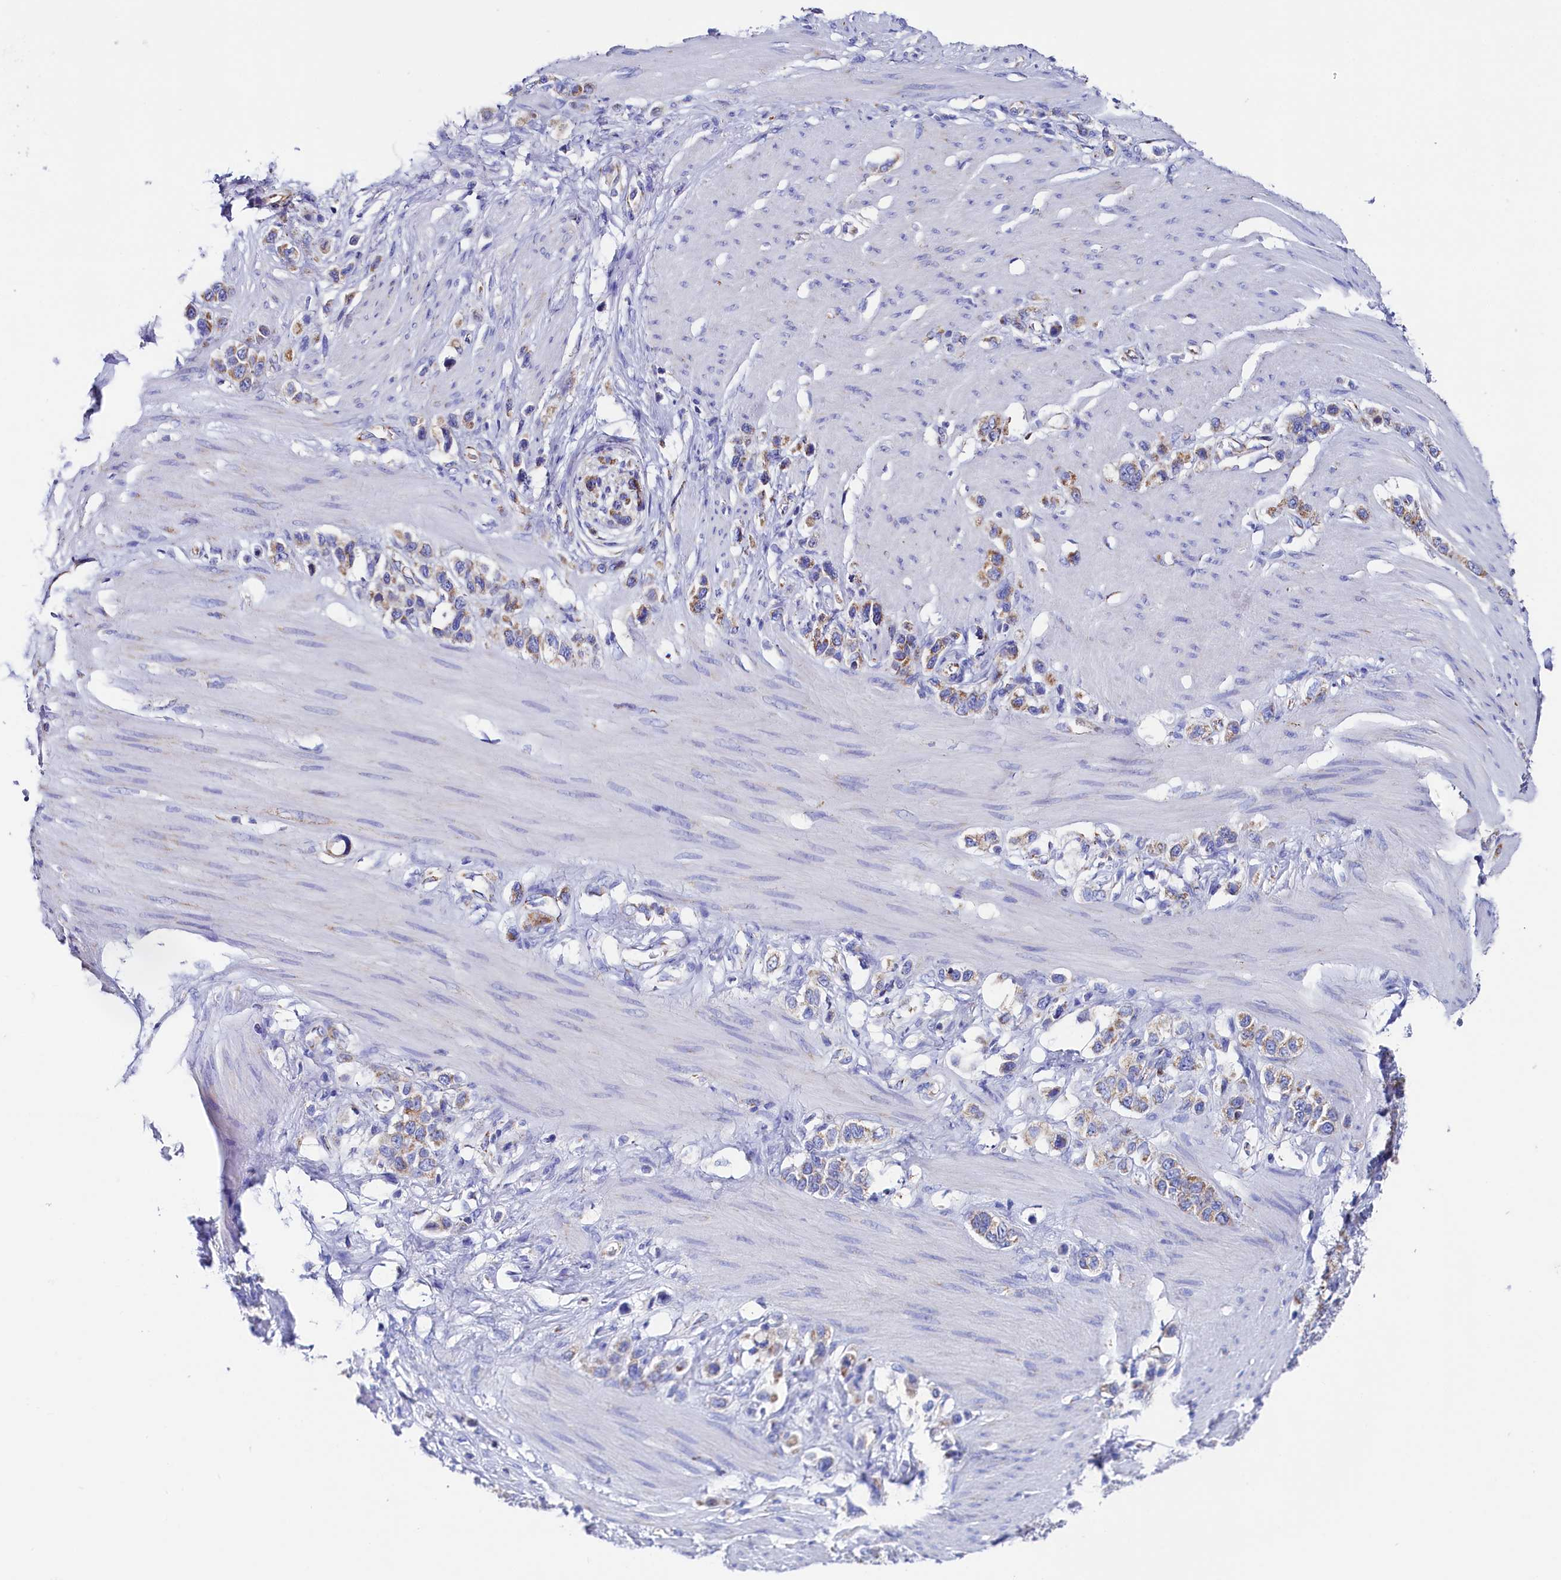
{"staining": {"intensity": "weak", "quantity": "<25%", "location": "cytoplasmic/membranous"}, "tissue": "stomach cancer", "cell_type": "Tumor cells", "image_type": "cancer", "snomed": [{"axis": "morphology", "description": "Adenocarcinoma, NOS"}, {"axis": "morphology", "description": "Adenocarcinoma, High grade"}, {"axis": "topography", "description": "Stomach, upper"}, {"axis": "topography", "description": "Stomach, lower"}], "caption": "Adenocarcinoma (stomach) stained for a protein using IHC reveals no staining tumor cells.", "gene": "MMAB", "patient": {"sex": "female", "age": 65}}